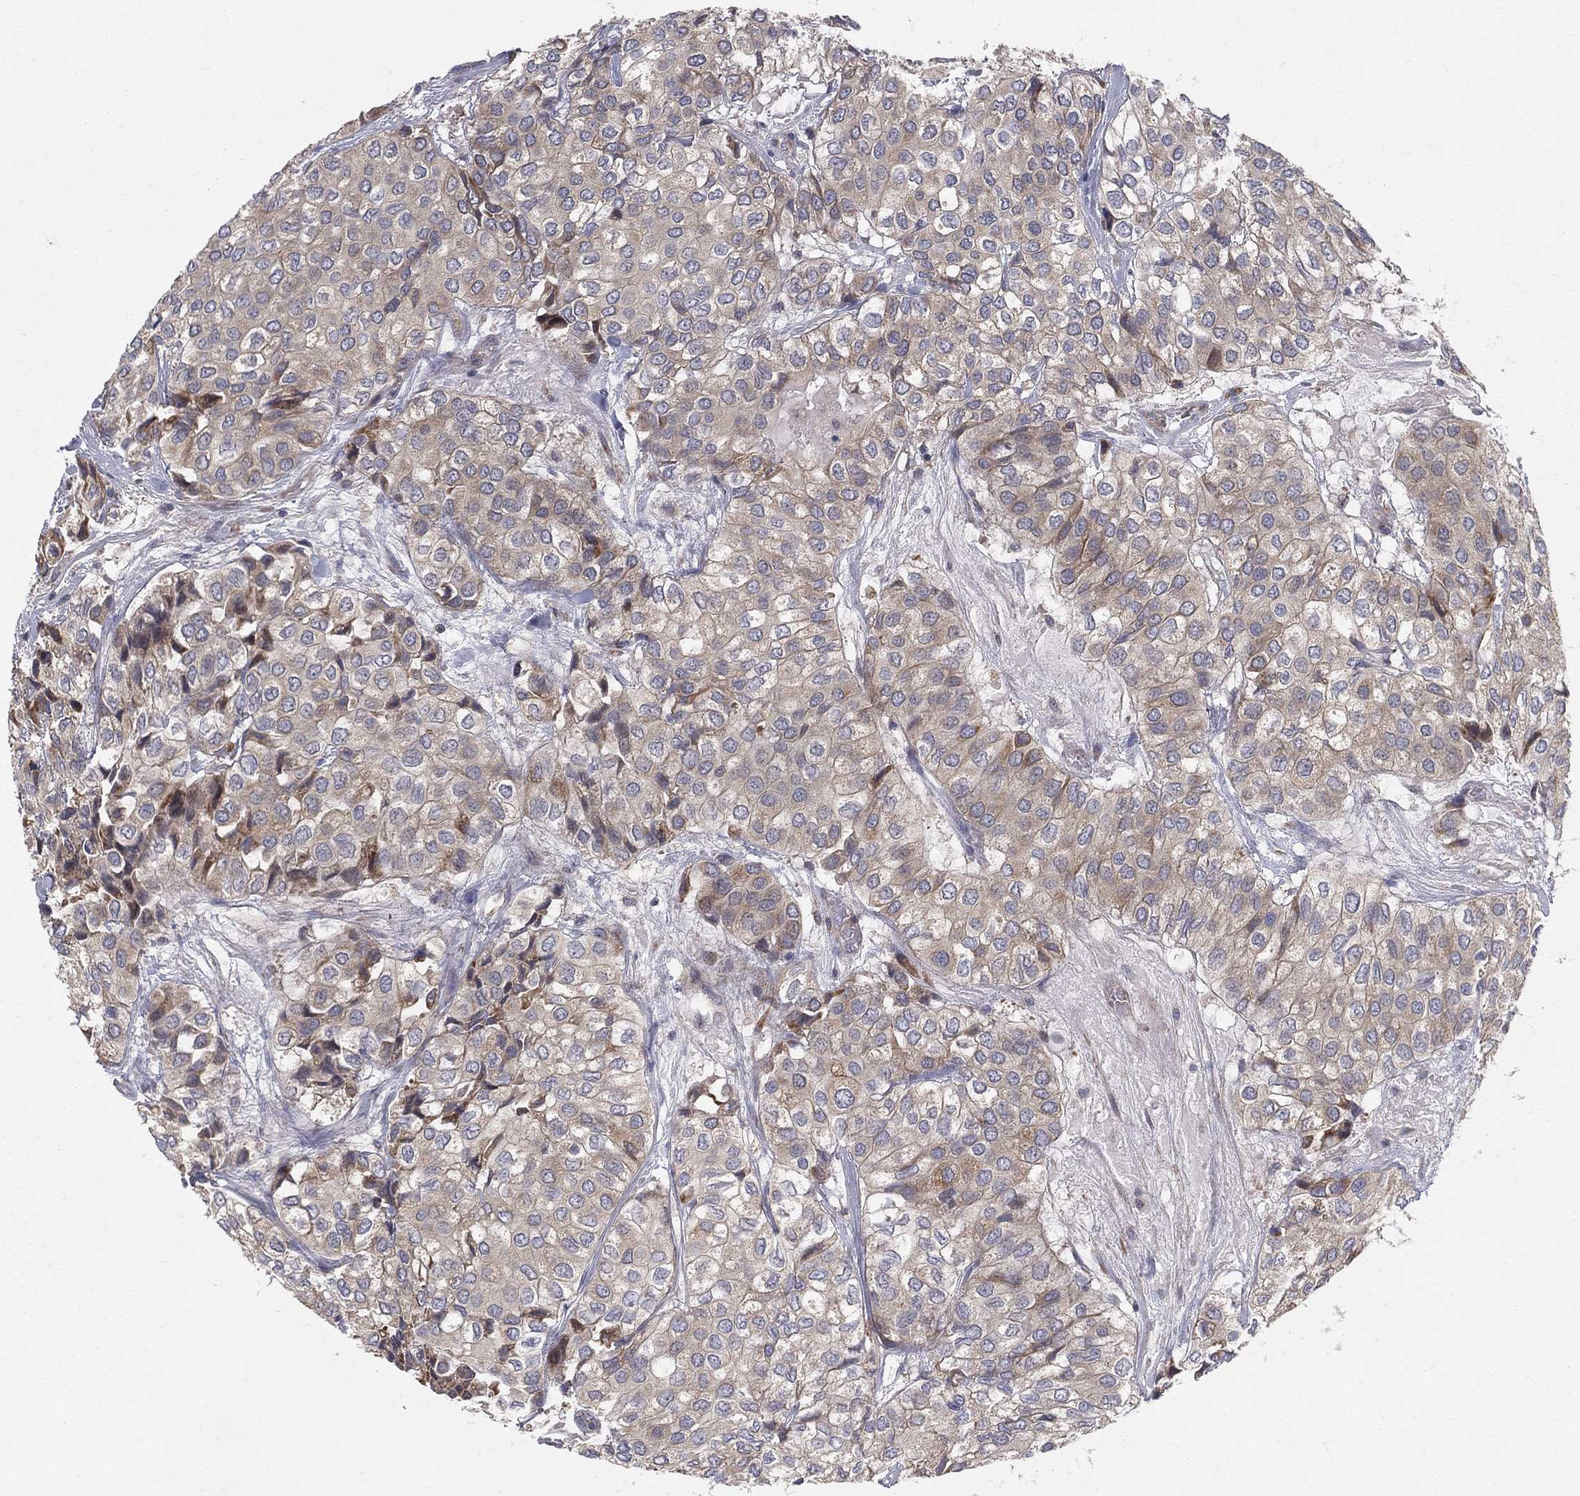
{"staining": {"intensity": "moderate", "quantity": "<25%", "location": "cytoplasmic/membranous"}, "tissue": "urothelial cancer", "cell_type": "Tumor cells", "image_type": "cancer", "snomed": [{"axis": "morphology", "description": "Urothelial carcinoma, High grade"}, {"axis": "topography", "description": "Urinary bladder"}], "caption": "High-power microscopy captured an IHC photomicrograph of urothelial cancer, revealing moderate cytoplasmic/membranous staining in approximately <25% of tumor cells.", "gene": "POMZP3", "patient": {"sex": "male", "age": 73}}